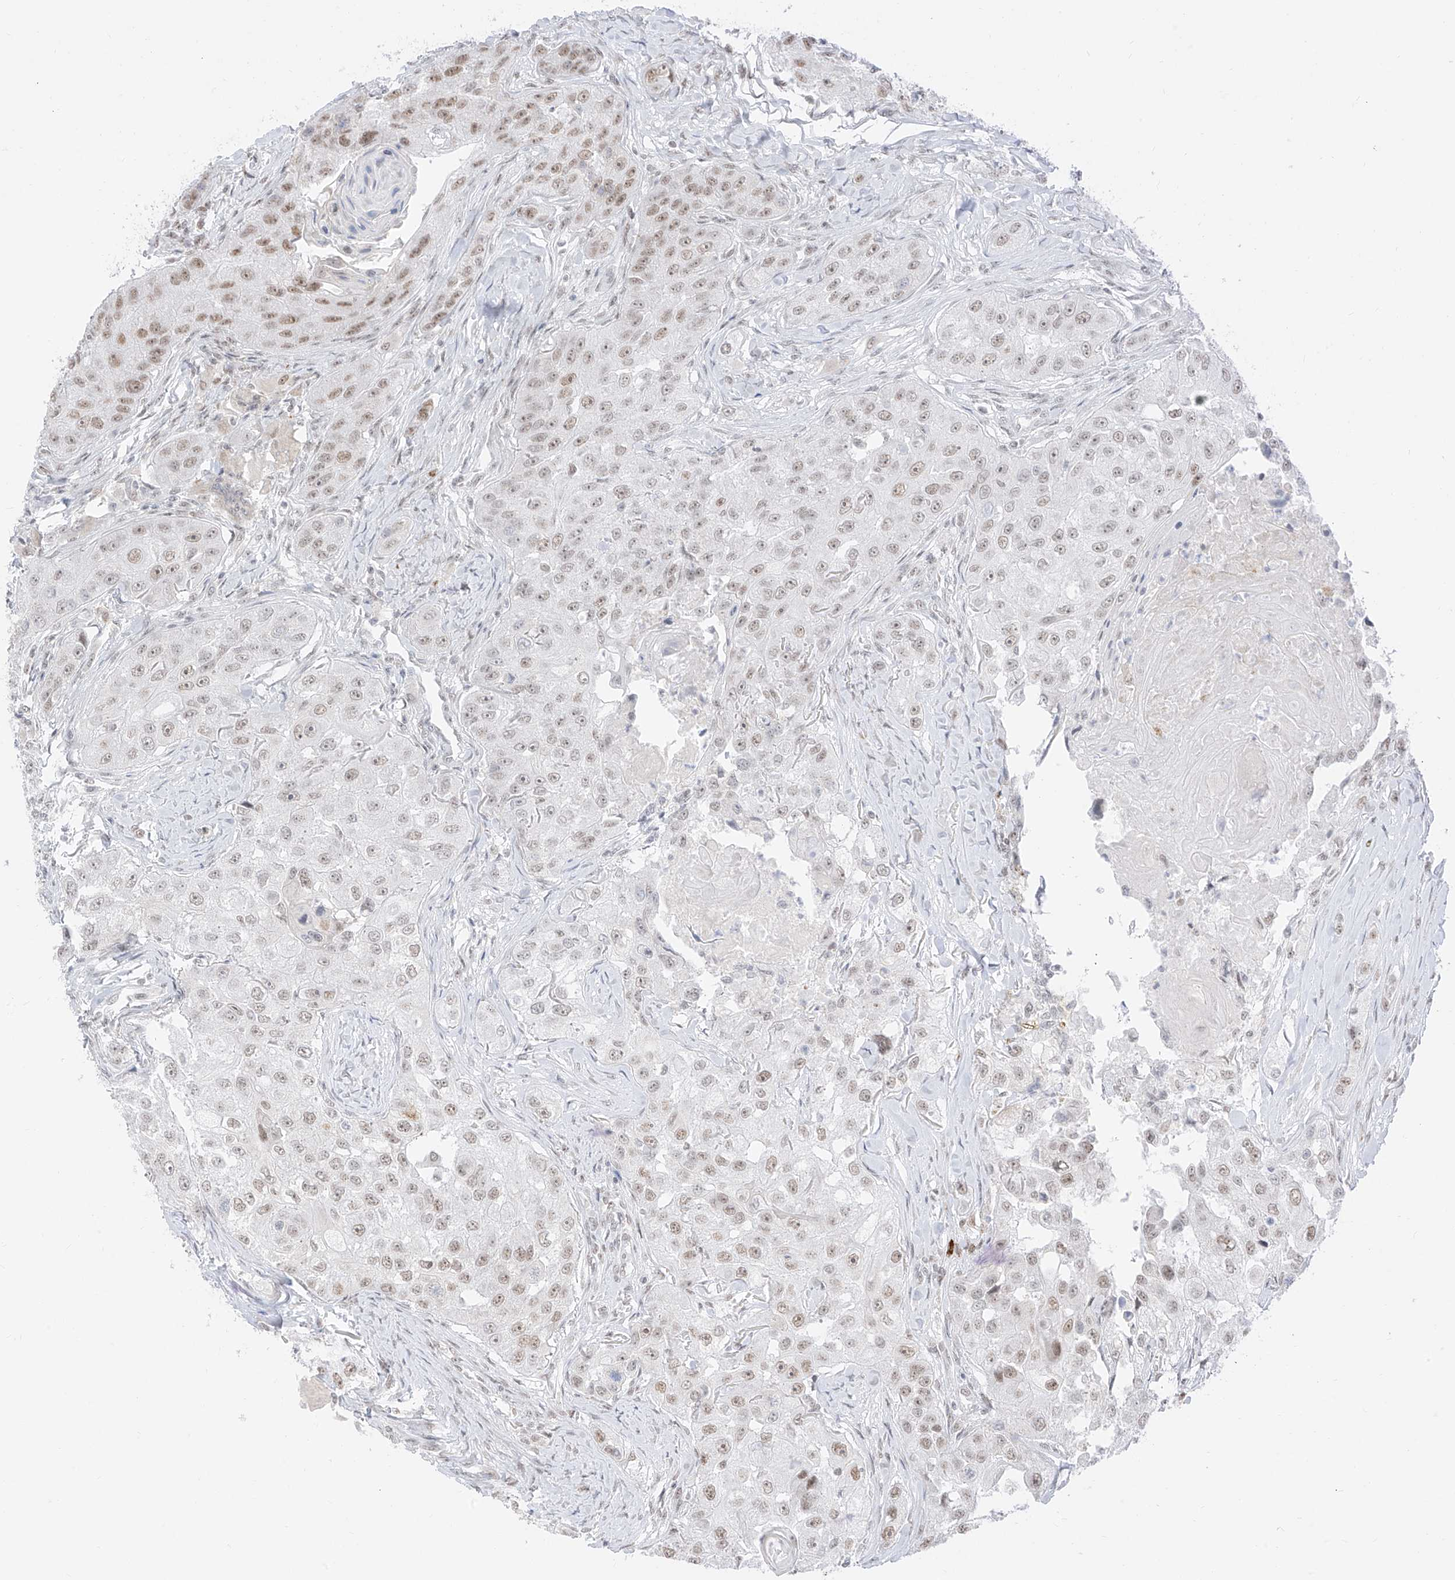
{"staining": {"intensity": "moderate", "quantity": "25%-75%", "location": "nuclear"}, "tissue": "head and neck cancer", "cell_type": "Tumor cells", "image_type": "cancer", "snomed": [{"axis": "morphology", "description": "Normal tissue, NOS"}, {"axis": "morphology", "description": "Squamous cell carcinoma, NOS"}, {"axis": "topography", "description": "Skeletal muscle"}, {"axis": "topography", "description": "Head-Neck"}], "caption": "Immunohistochemical staining of head and neck cancer demonstrates moderate nuclear protein staining in about 25%-75% of tumor cells.", "gene": "SUPT5H", "patient": {"sex": "male", "age": 51}}